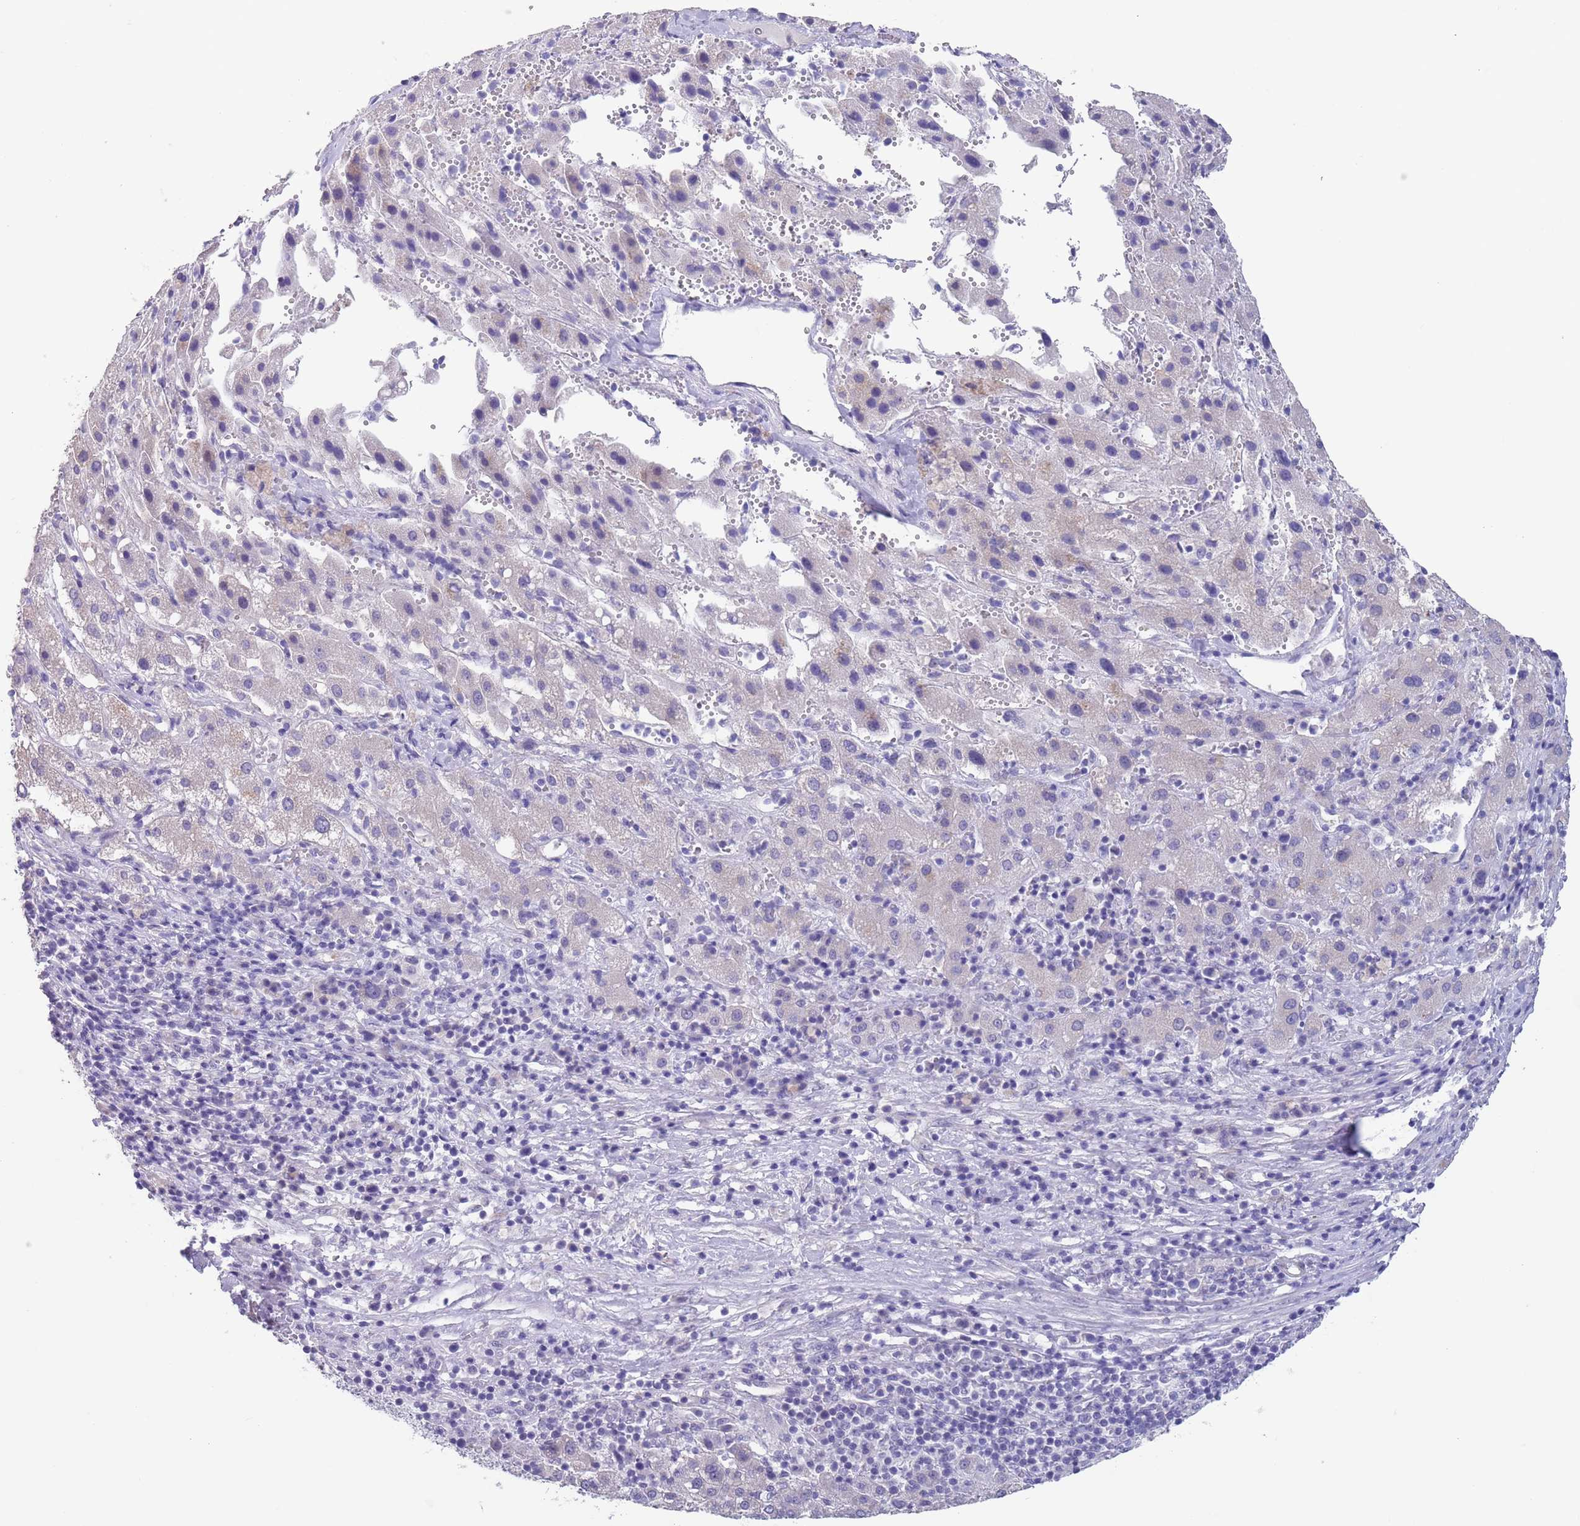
{"staining": {"intensity": "negative", "quantity": "none", "location": "none"}, "tissue": "liver cancer", "cell_type": "Tumor cells", "image_type": "cancer", "snomed": [{"axis": "morphology", "description": "Carcinoma, Hepatocellular, NOS"}, {"axis": "topography", "description": "Liver"}], "caption": "A high-resolution image shows immunohistochemistry staining of liver hepatocellular carcinoma, which reveals no significant staining in tumor cells.", "gene": "RNF169", "patient": {"sex": "female", "age": 58}}